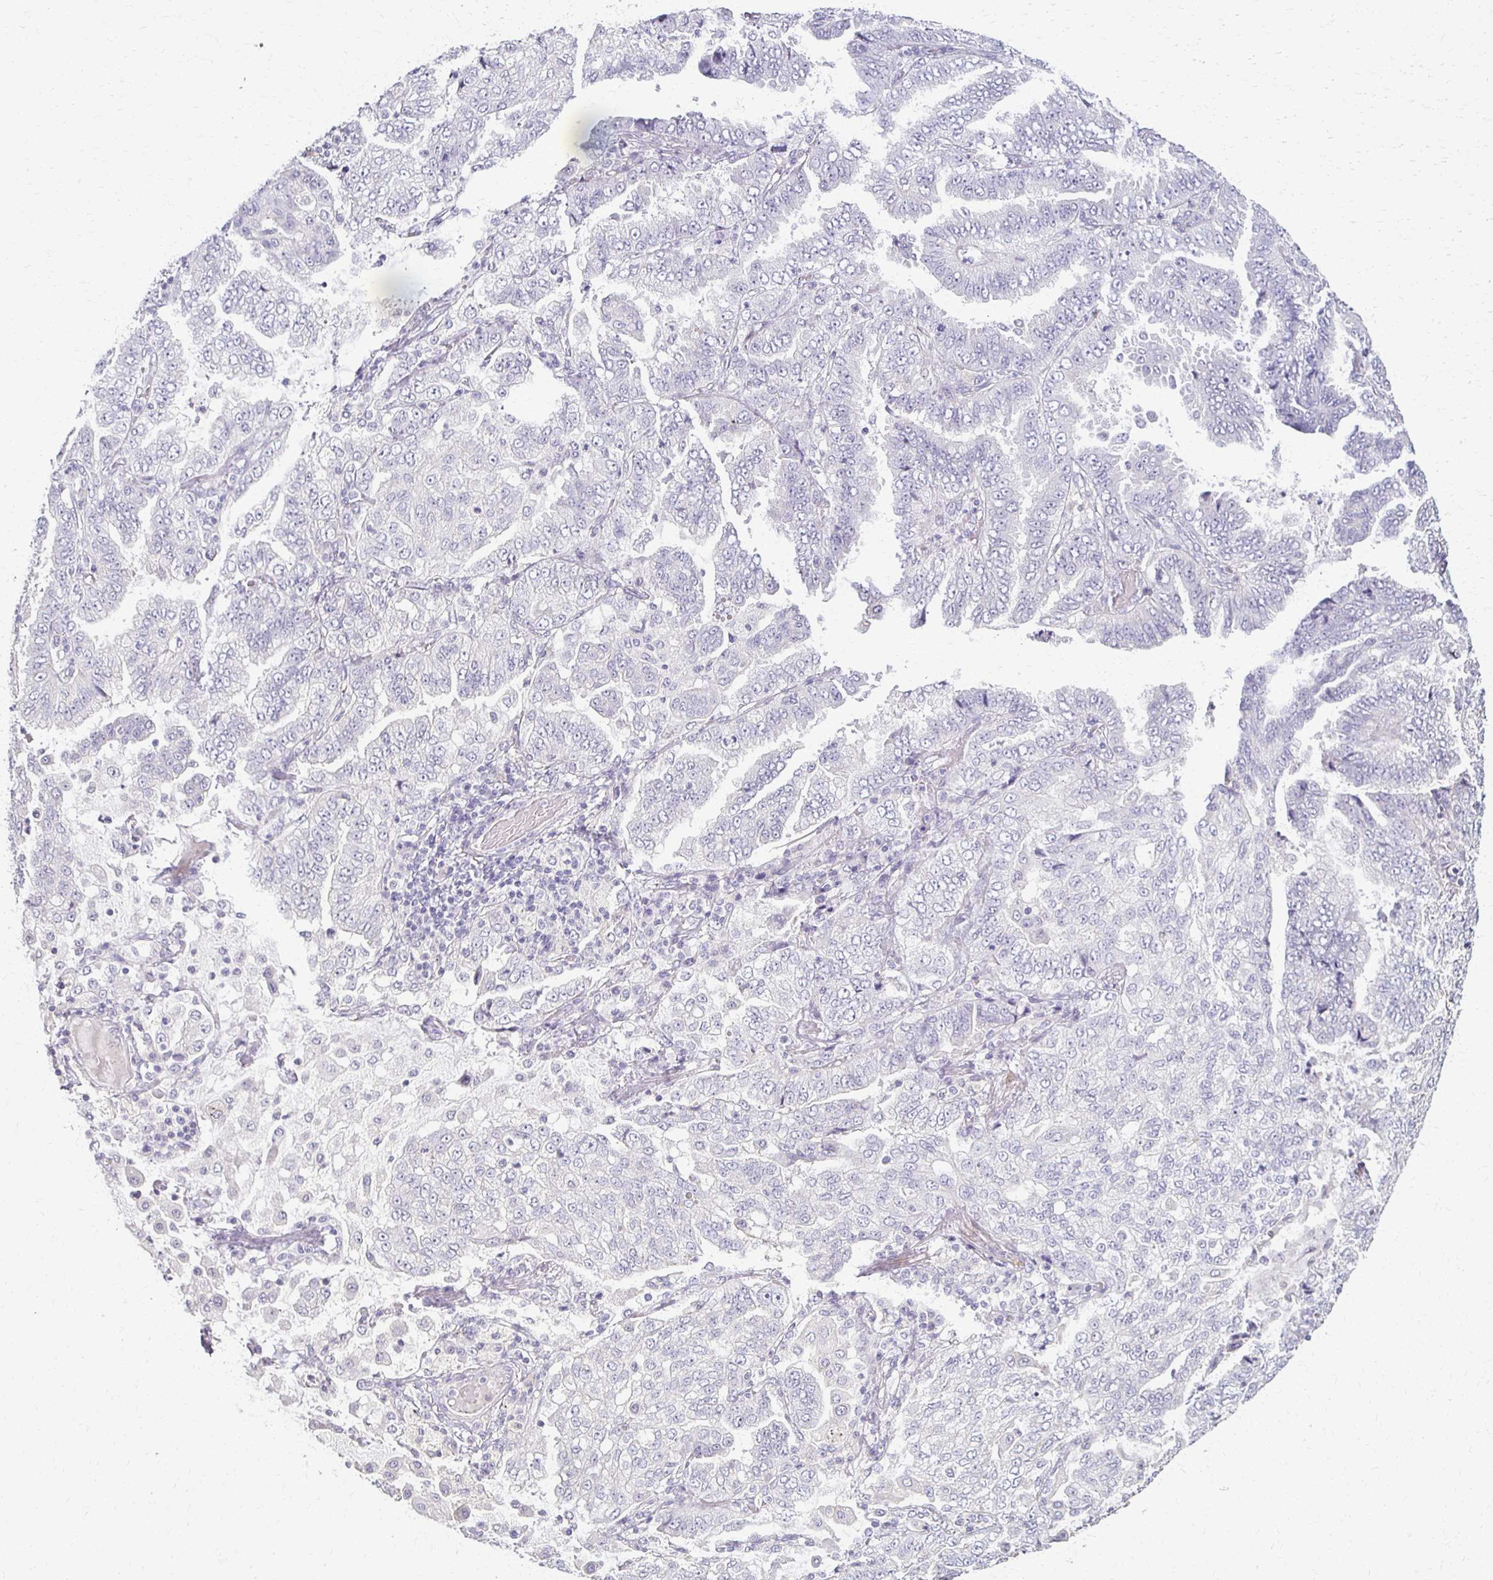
{"staining": {"intensity": "negative", "quantity": "none", "location": "none"}, "tissue": "lung cancer", "cell_type": "Tumor cells", "image_type": "cancer", "snomed": [{"axis": "morphology", "description": "Aneuploidy"}, {"axis": "morphology", "description": "Adenocarcinoma, NOS"}, {"axis": "morphology", "description": "Adenocarcinoma, metastatic, NOS"}, {"axis": "topography", "description": "Lymph node"}, {"axis": "topography", "description": "Lung"}], "caption": "This is a photomicrograph of IHC staining of lung cancer (metastatic adenocarcinoma), which shows no staining in tumor cells.", "gene": "FOXO4", "patient": {"sex": "female", "age": 48}}